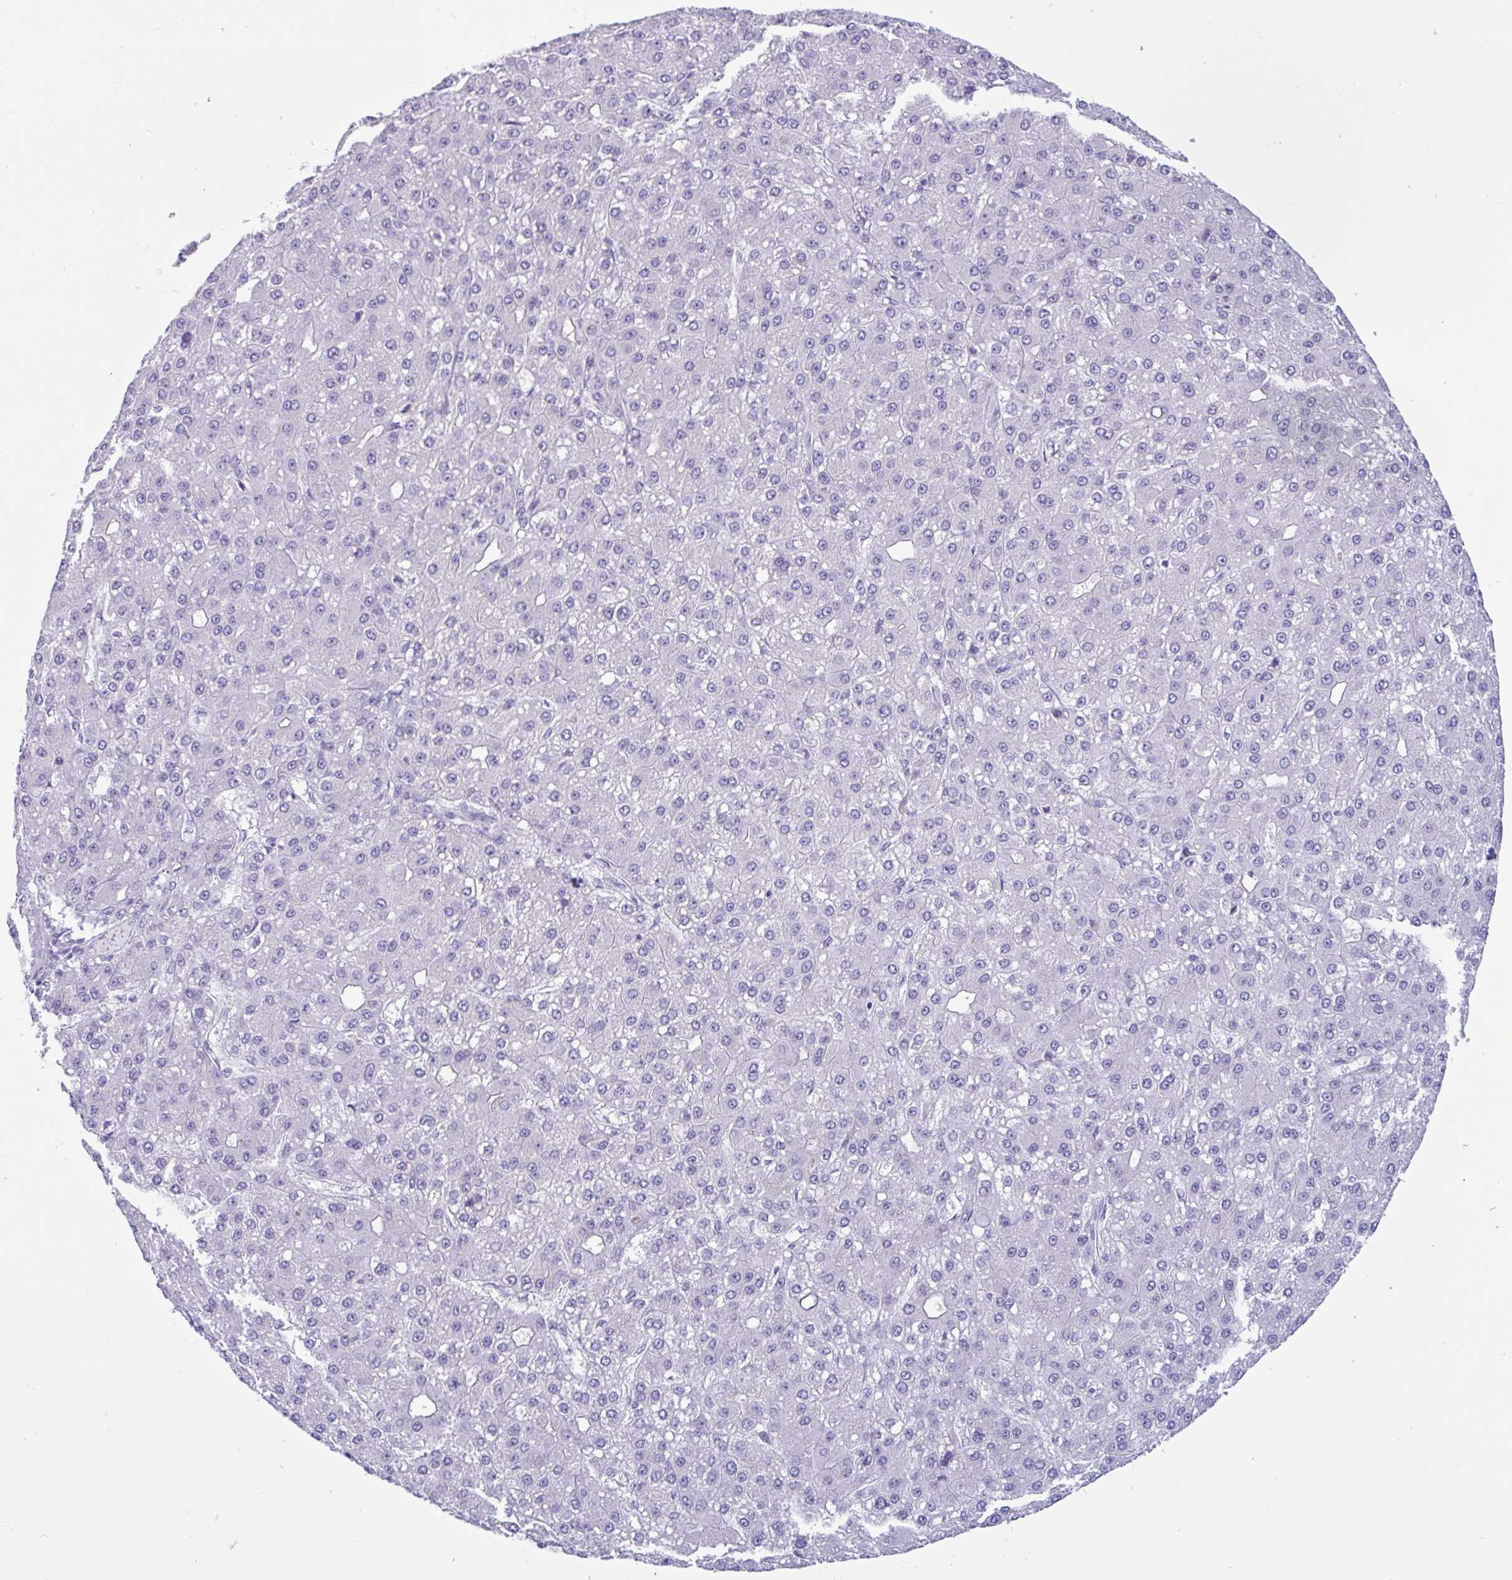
{"staining": {"intensity": "negative", "quantity": "none", "location": "none"}, "tissue": "liver cancer", "cell_type": "Tumor cells", "image_type": "cancer", "snomed": [{"axis": "morphology", "description": "Carcinoma, Hepatocellular, NOS"}, {"axis": "topography", "description": "Liver"}], "caption": "Photomicrograph shows no significant protein expression in tumor cells of hepatocellular carcinoma (liver).", "gene": "RNASE3", "patient": {"sex": "male", "age": 67}}